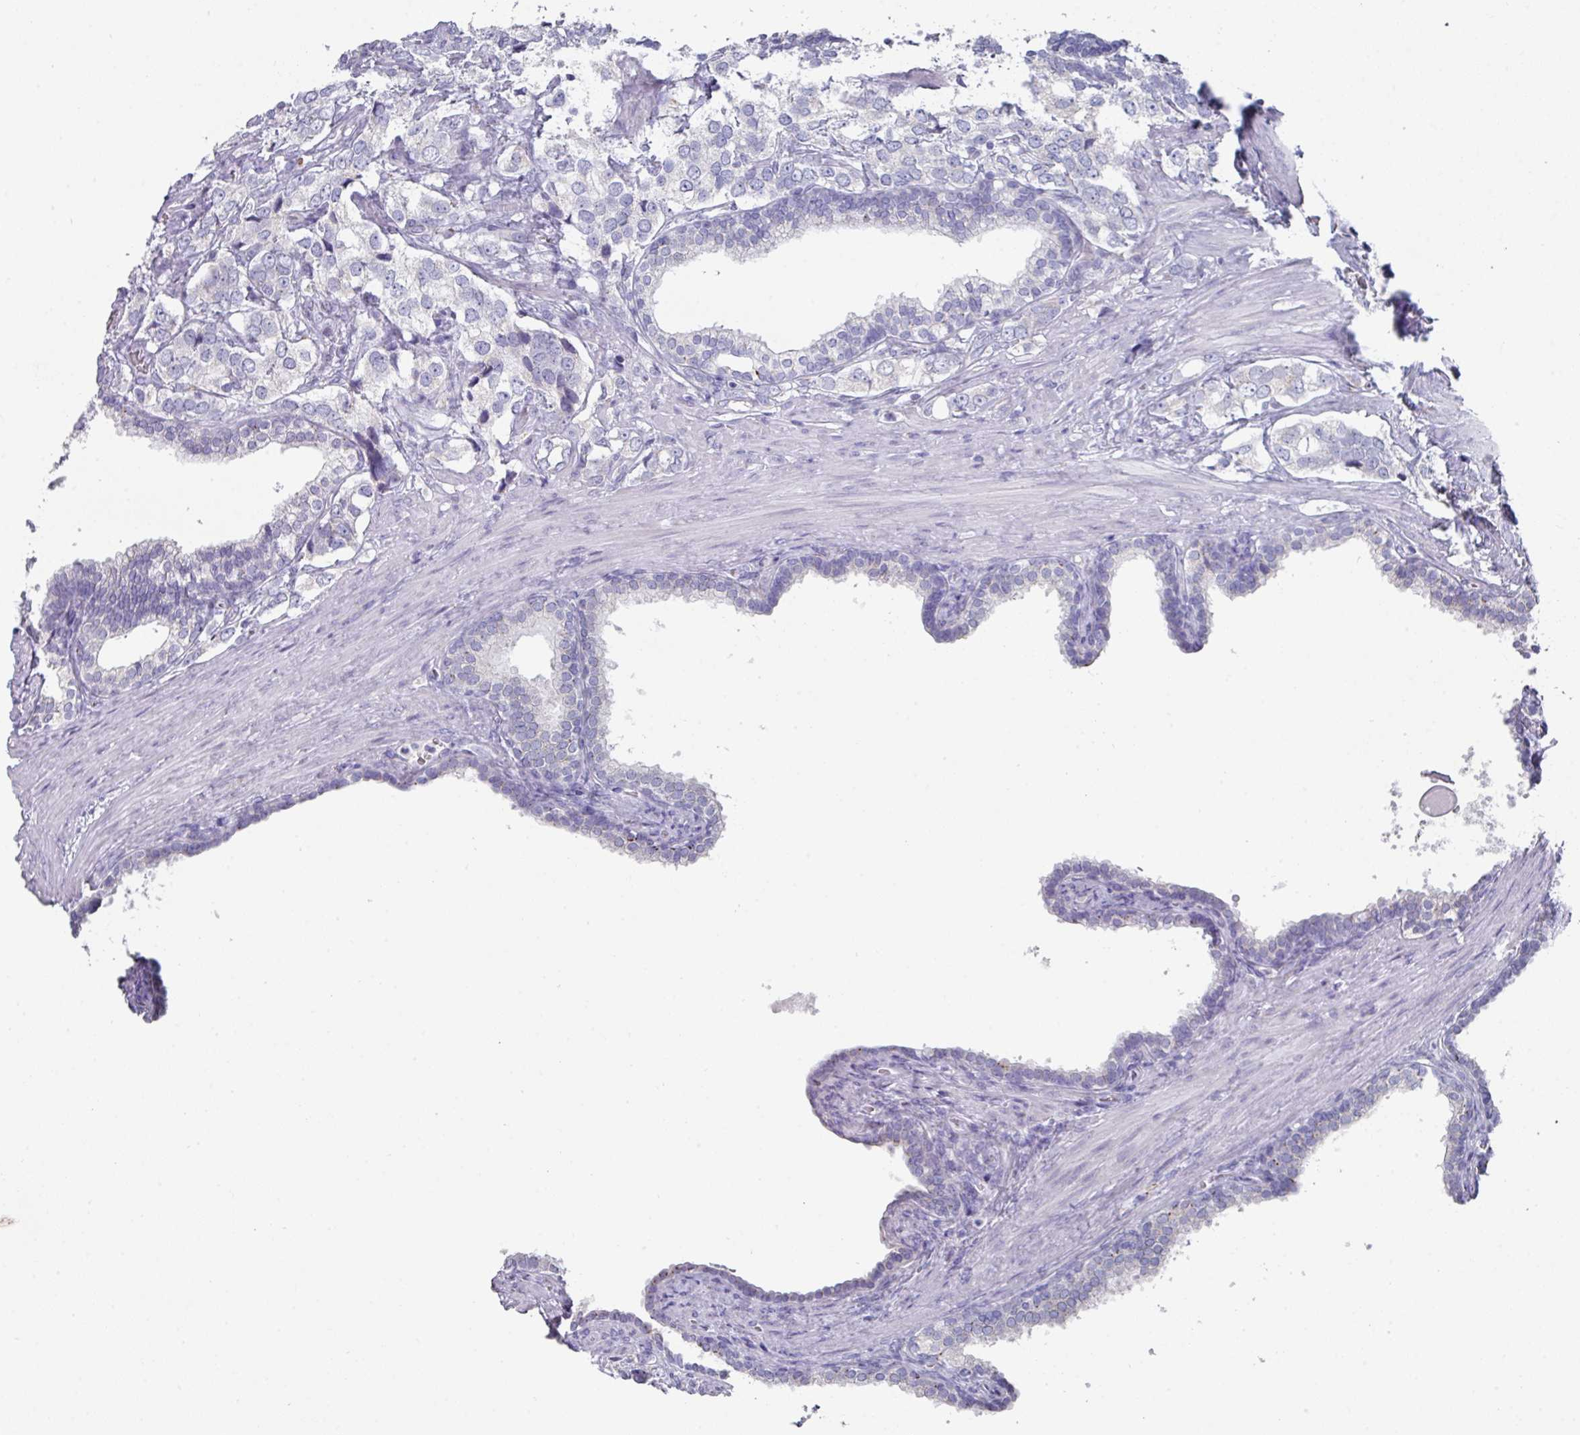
{"staining": {"intensity": "negative", "quantity": "none", "location": "none"}, "tissue": "prostate cancer", "cell_type": "Tumor cells", "image_type": "cancer", "snomed": [{"axis": "morphology", "description": "Adenocarcinoma, High grade"}, {"axis": "topography", "description": "Prostate"}], "caption": "This is an immunohistochemistry (IHC) micrograph of prostate cancer. There is no staining in tumor cells.", "gene": "VKORC1L1", "patient": {"sex": "male", "age": 66}}